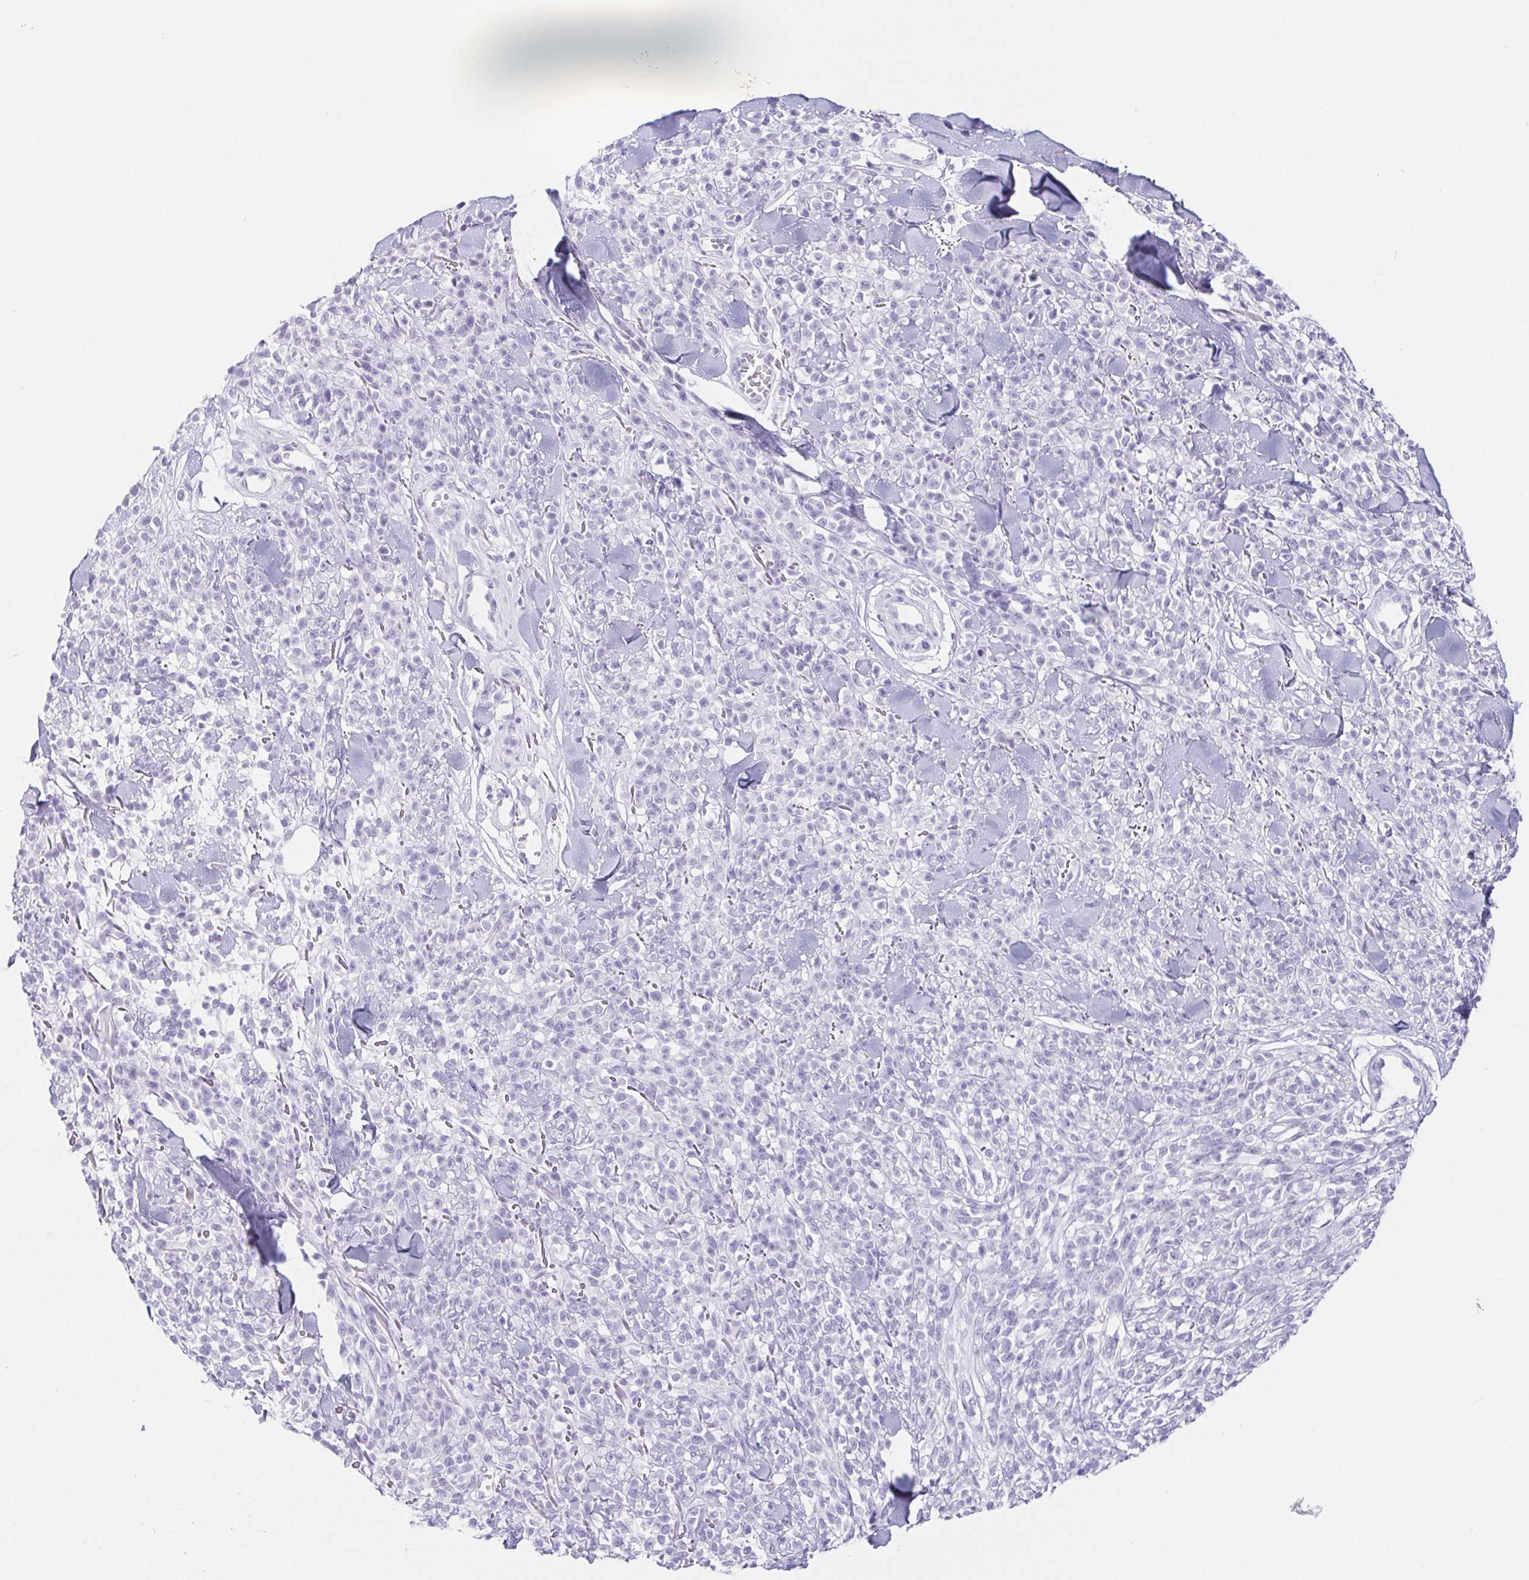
{"staining": {"intensity": "negative", "quantity": "none", "location": "none"}, "tissue": "melanoma", "cell_type": "Tumor cells", "image_type": "cancer", "snomed": [{"axis": "morphology", "description": "Malignant melanoma, NOS"}, {"axis": "topography", "description": "Skin"}, {"axis": "topography", "description": "Skin of trunk"}], "caption": "A histopathology image of human malignant melanoma is negative for staining in tumor cells.", "gene": "PNLIP", "patient": {"sex": "male", "age": 74}}